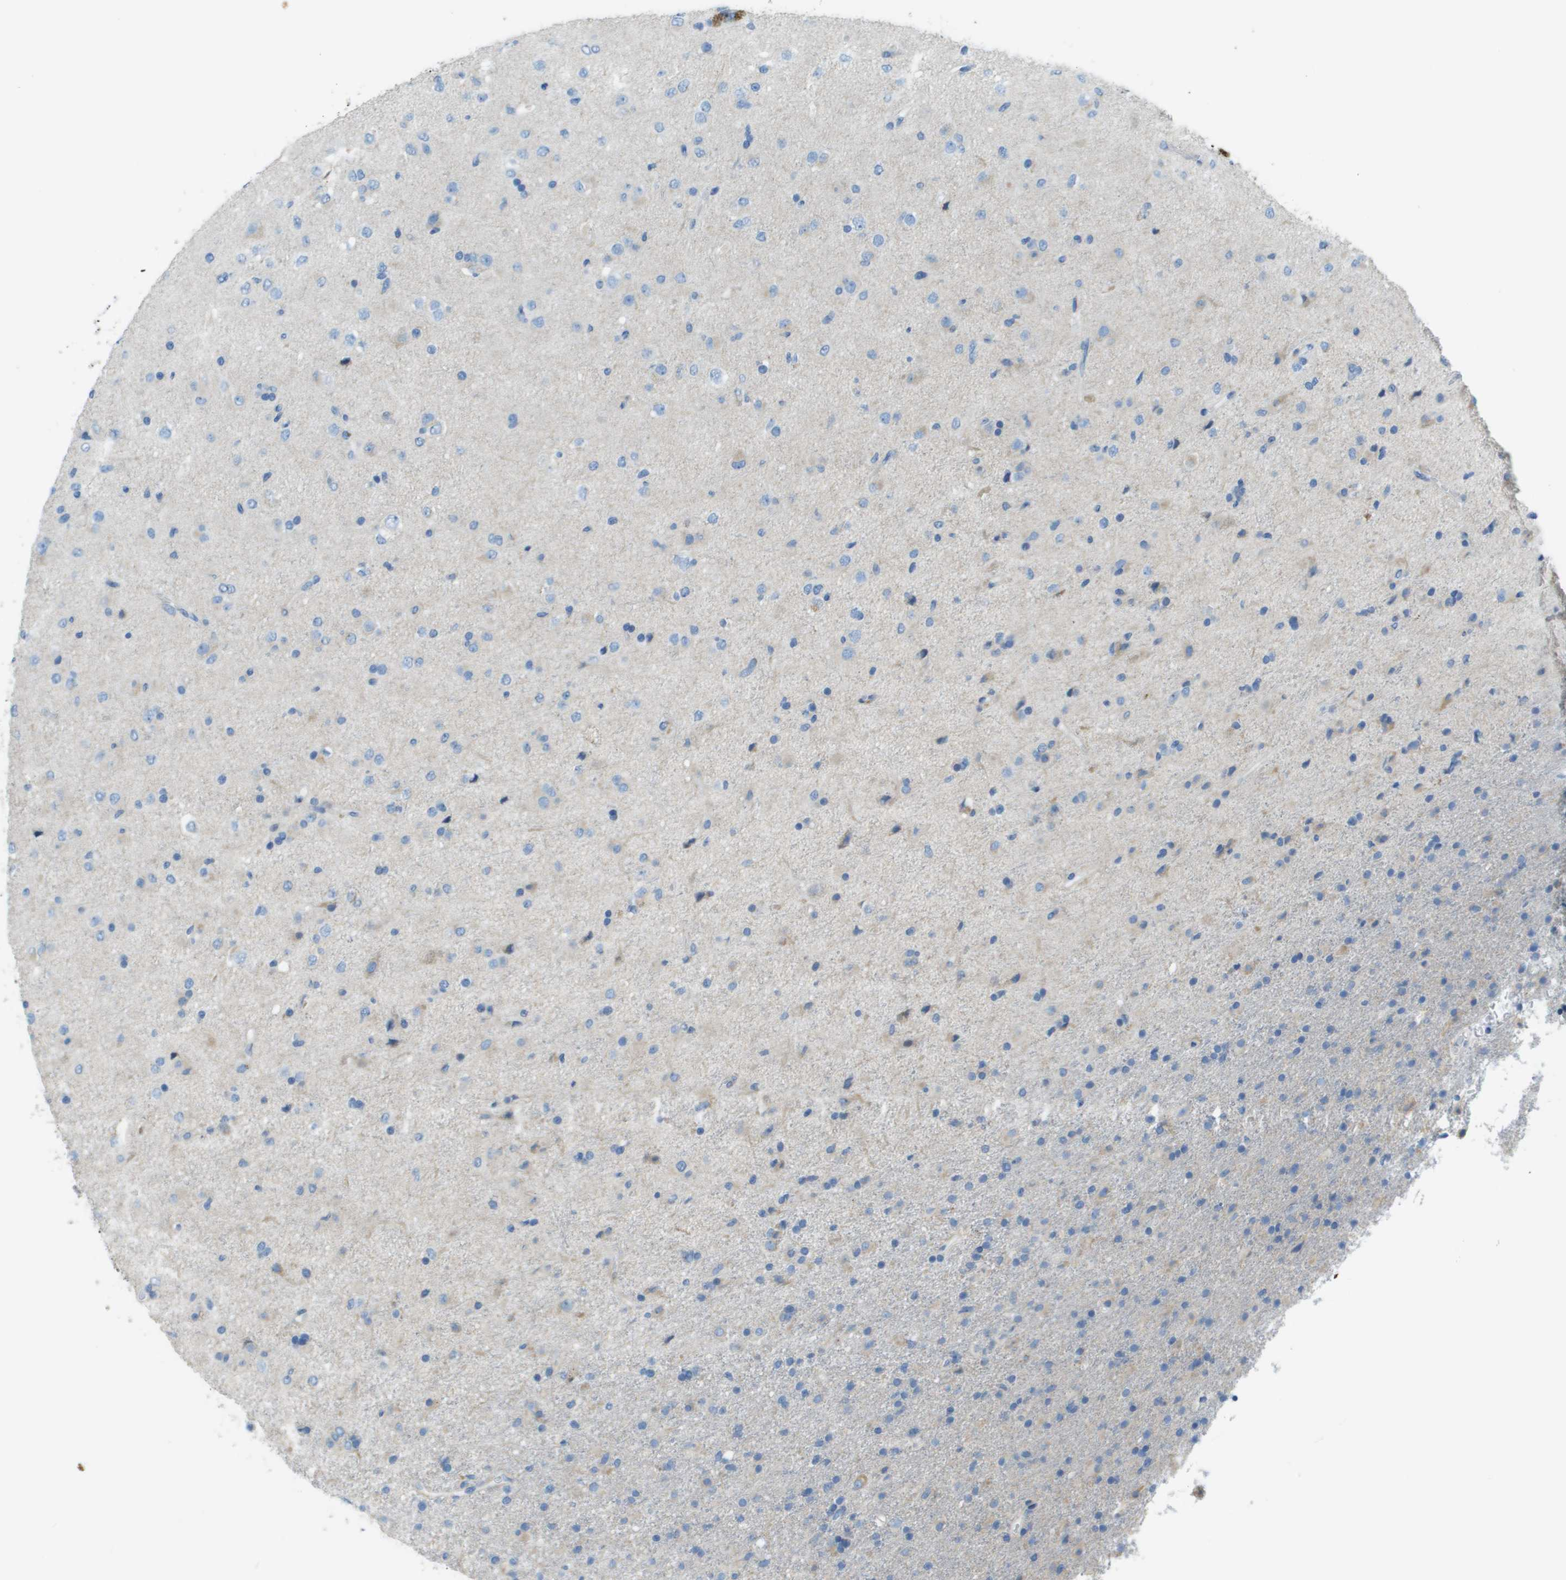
{"staining": {"intensity": "weak", "quantity": "<25%", "location": "cytoplasmic/membranous"}, "tissue": "glioma", "cell_type": "Tumor cells", "image_type": "cancer", "snomed": [{"axis": "morphology", "description": "Glioma, malignant, Low grade"}, {"axis": "topography", "description": "Brain"}], "caption": "Tumor cells show no significant protein positivity in low-grade glioma (malignant).", "gene": "SDC1", "patient": {"sex": "male", "age": 65}}